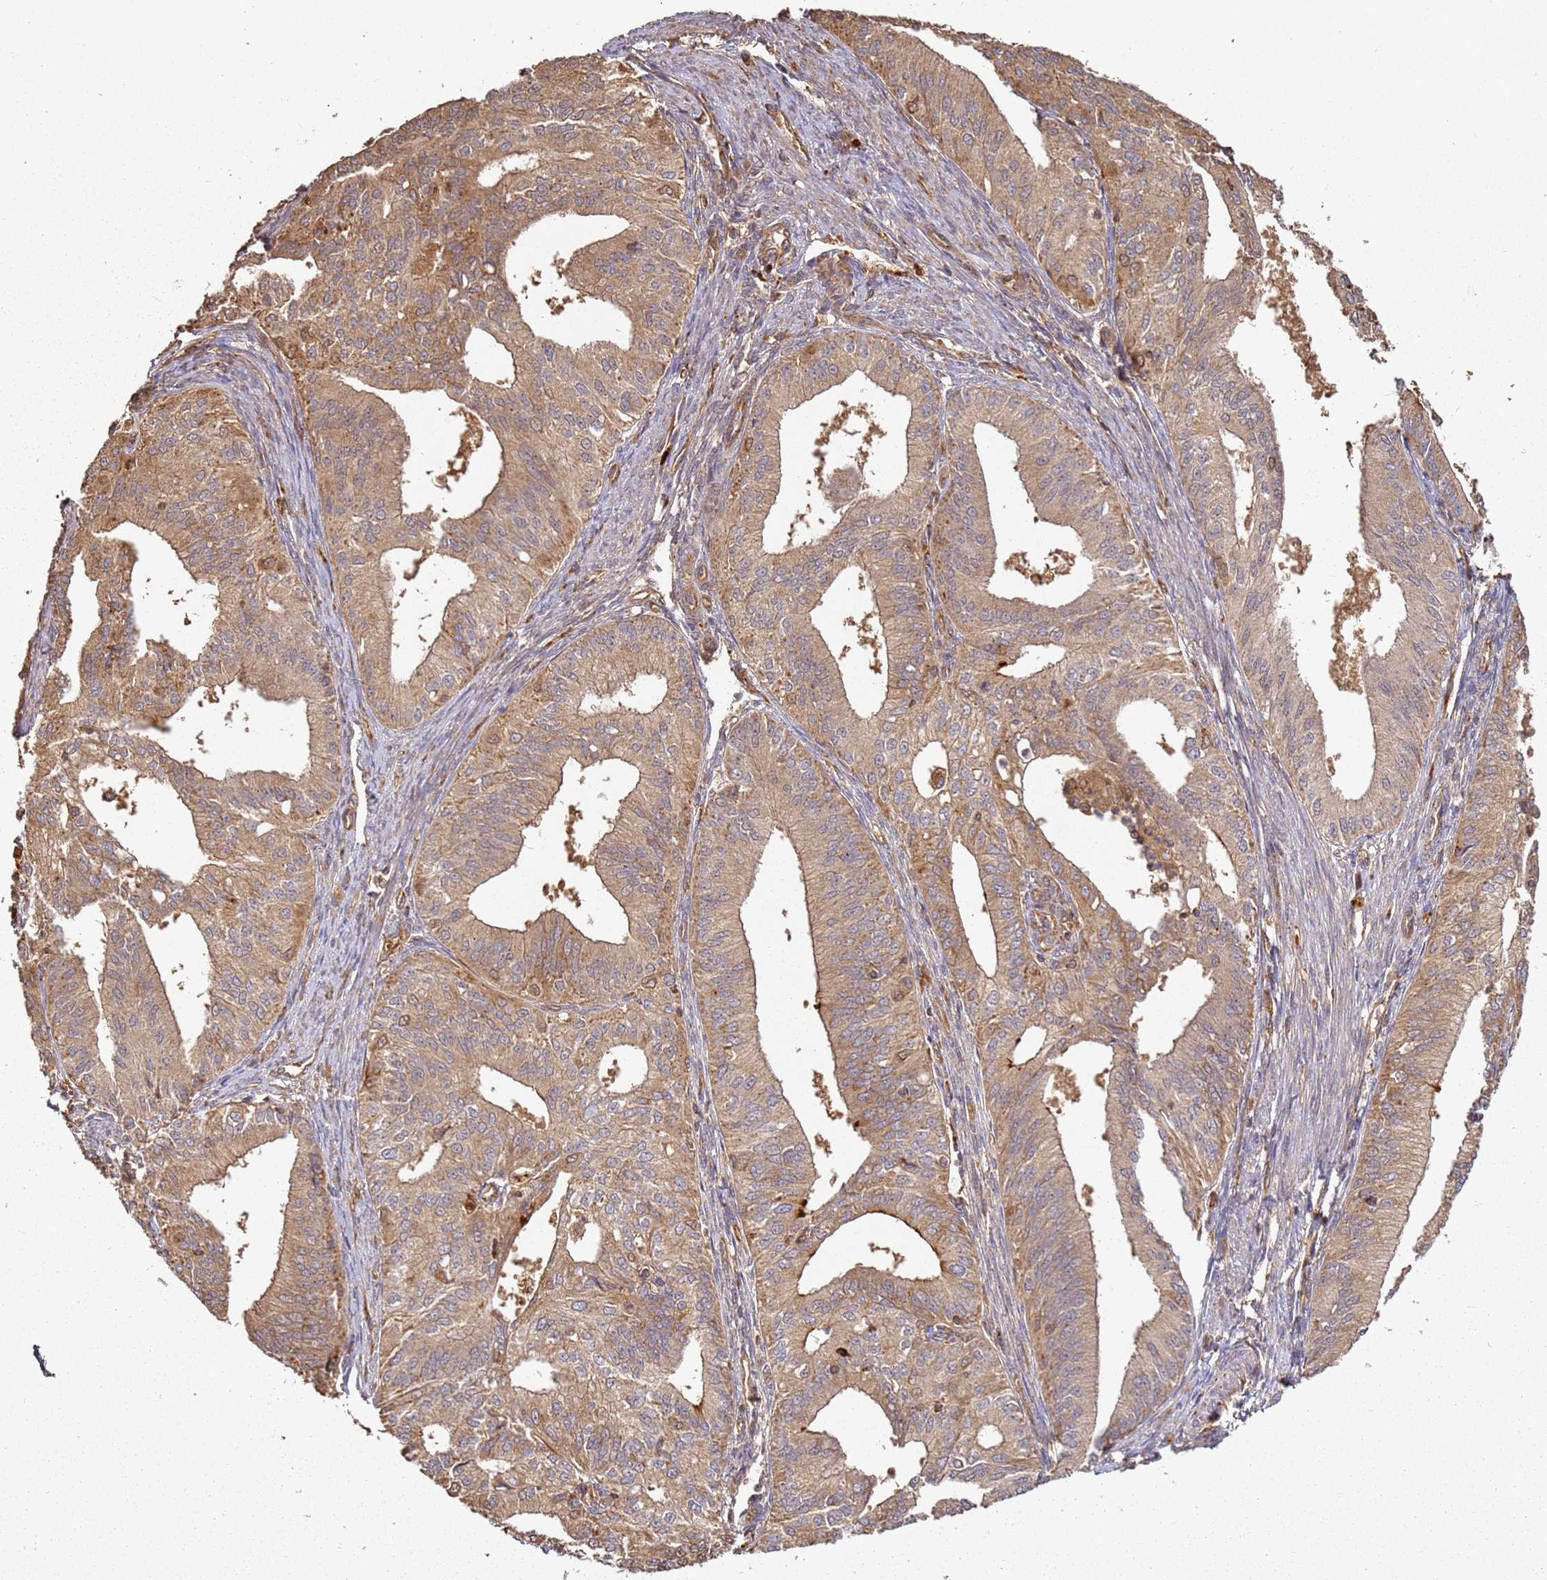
{"staining": {"intensity": "moderate", "quantity": ">75%", "location": "cytoplasmic/membranous"}, "tissue": "endometrial cancer", "cell_type": "Tumor cells", "image_type": "cancer", "snomed": [{"axis": "morphology", "description": "Adenocarcinoma, NOS"}, {"axis": "topography", "description": "Endometrium"}], "caption": "Immunohistochemistry photomicrograph of neoplastic tissue: human endometrial cancer stained using immunohistochemistry displays medium levels of moderate protein expression localized specifically in the cytoplasmic/membranous of tumor cells, appearing as a cytoplasmic/membranous brown color.", "gene": "SCGB2B2", "patient": {"sex": "female", "age": 50}}